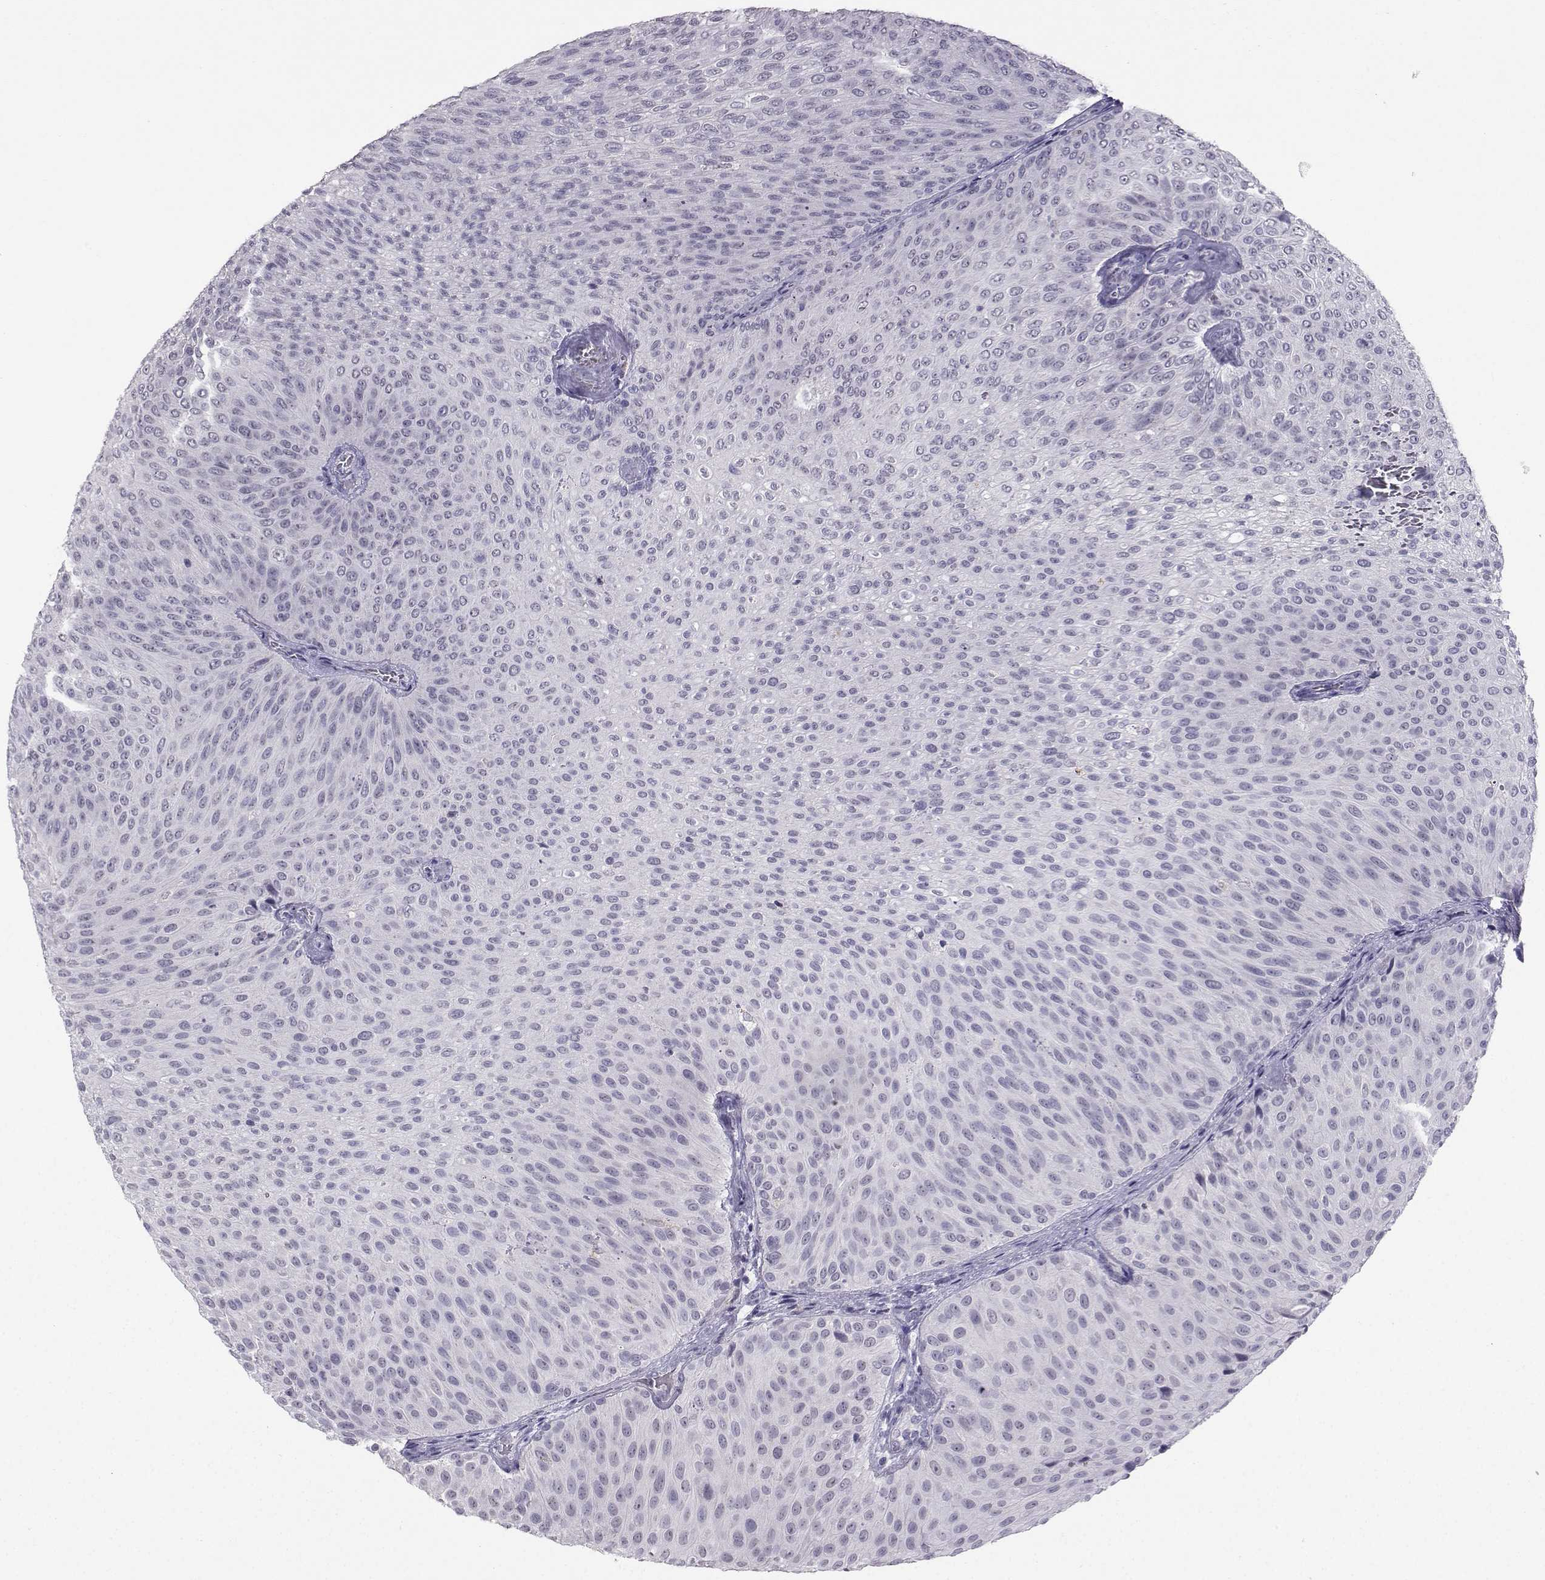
{"staining": {"intensity": "negative", "quantity": "none", "location": "none"}, "tissue": "urothelial cancer", "cell_type": "Tumor cells", "image_type": "cancer", "snomed": [{"axis": "morphology", "description": "Urothelial carcinoma, Low grade"}, {"axis": "topography", "description": "Urinary bladder"}], "caption": "The micrograph reveals no staining of tumor cells in urothelial cancer.", "gene": "TBR1", "patient": {"sex": "male", "age": 78}}